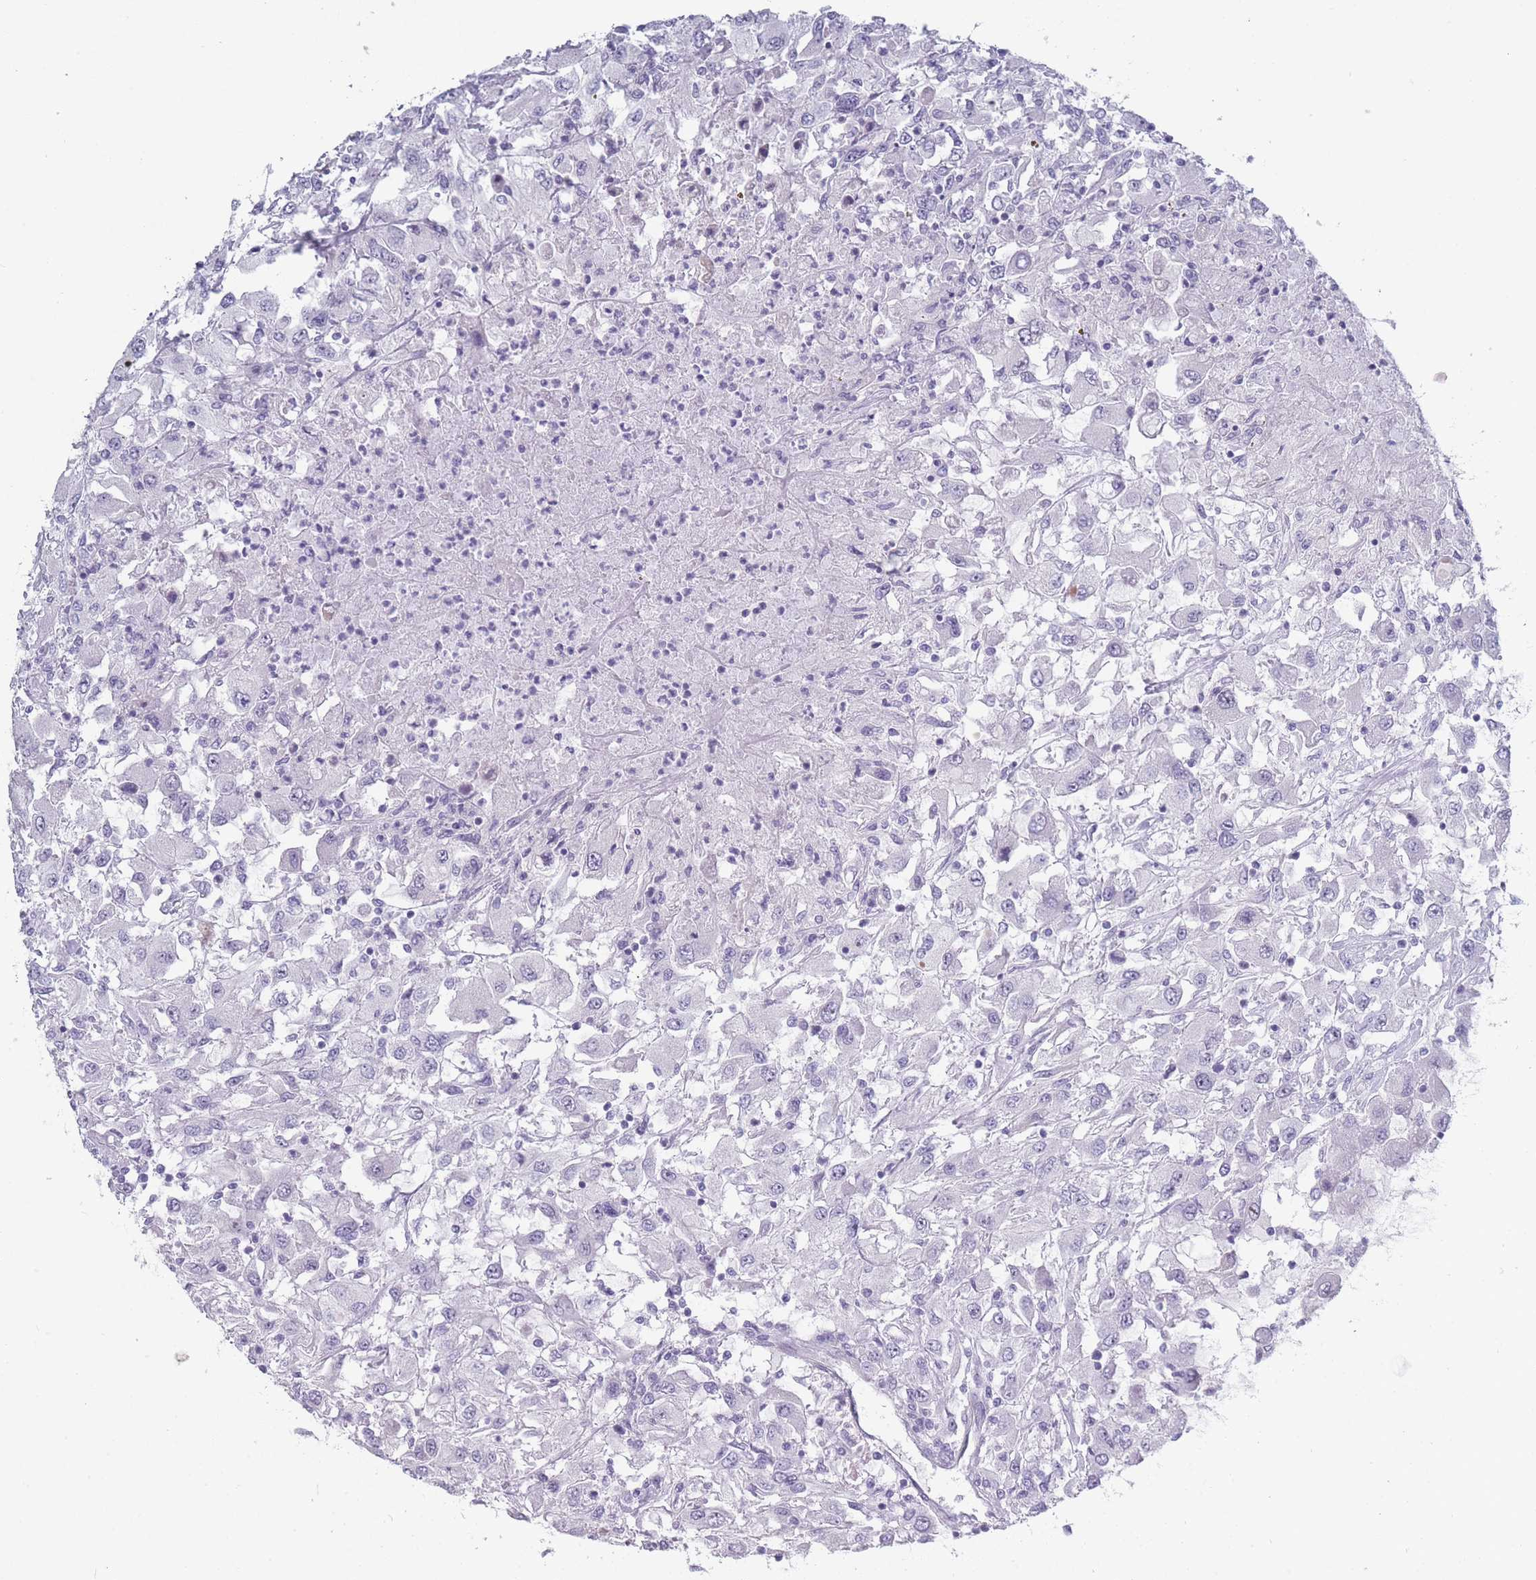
{"staining": {"intensity": "negative", "quantity": "none", "location": "none"}, "tissue": "renal cancer", "cell_type": "Tumor cells", "image_type": "cancer", "snomed": [{"axis": "morphology", "description": "Adenocarcinoma, NOS"}, {"axis": "topography", "description": "Kidney"}], "caption": "Immunohistochemical staining of renal adenocarcinoma shows no significant positivity in tumor cells.", "gene": "ROS1", "patient": {"sex": "female", "age": 67}}